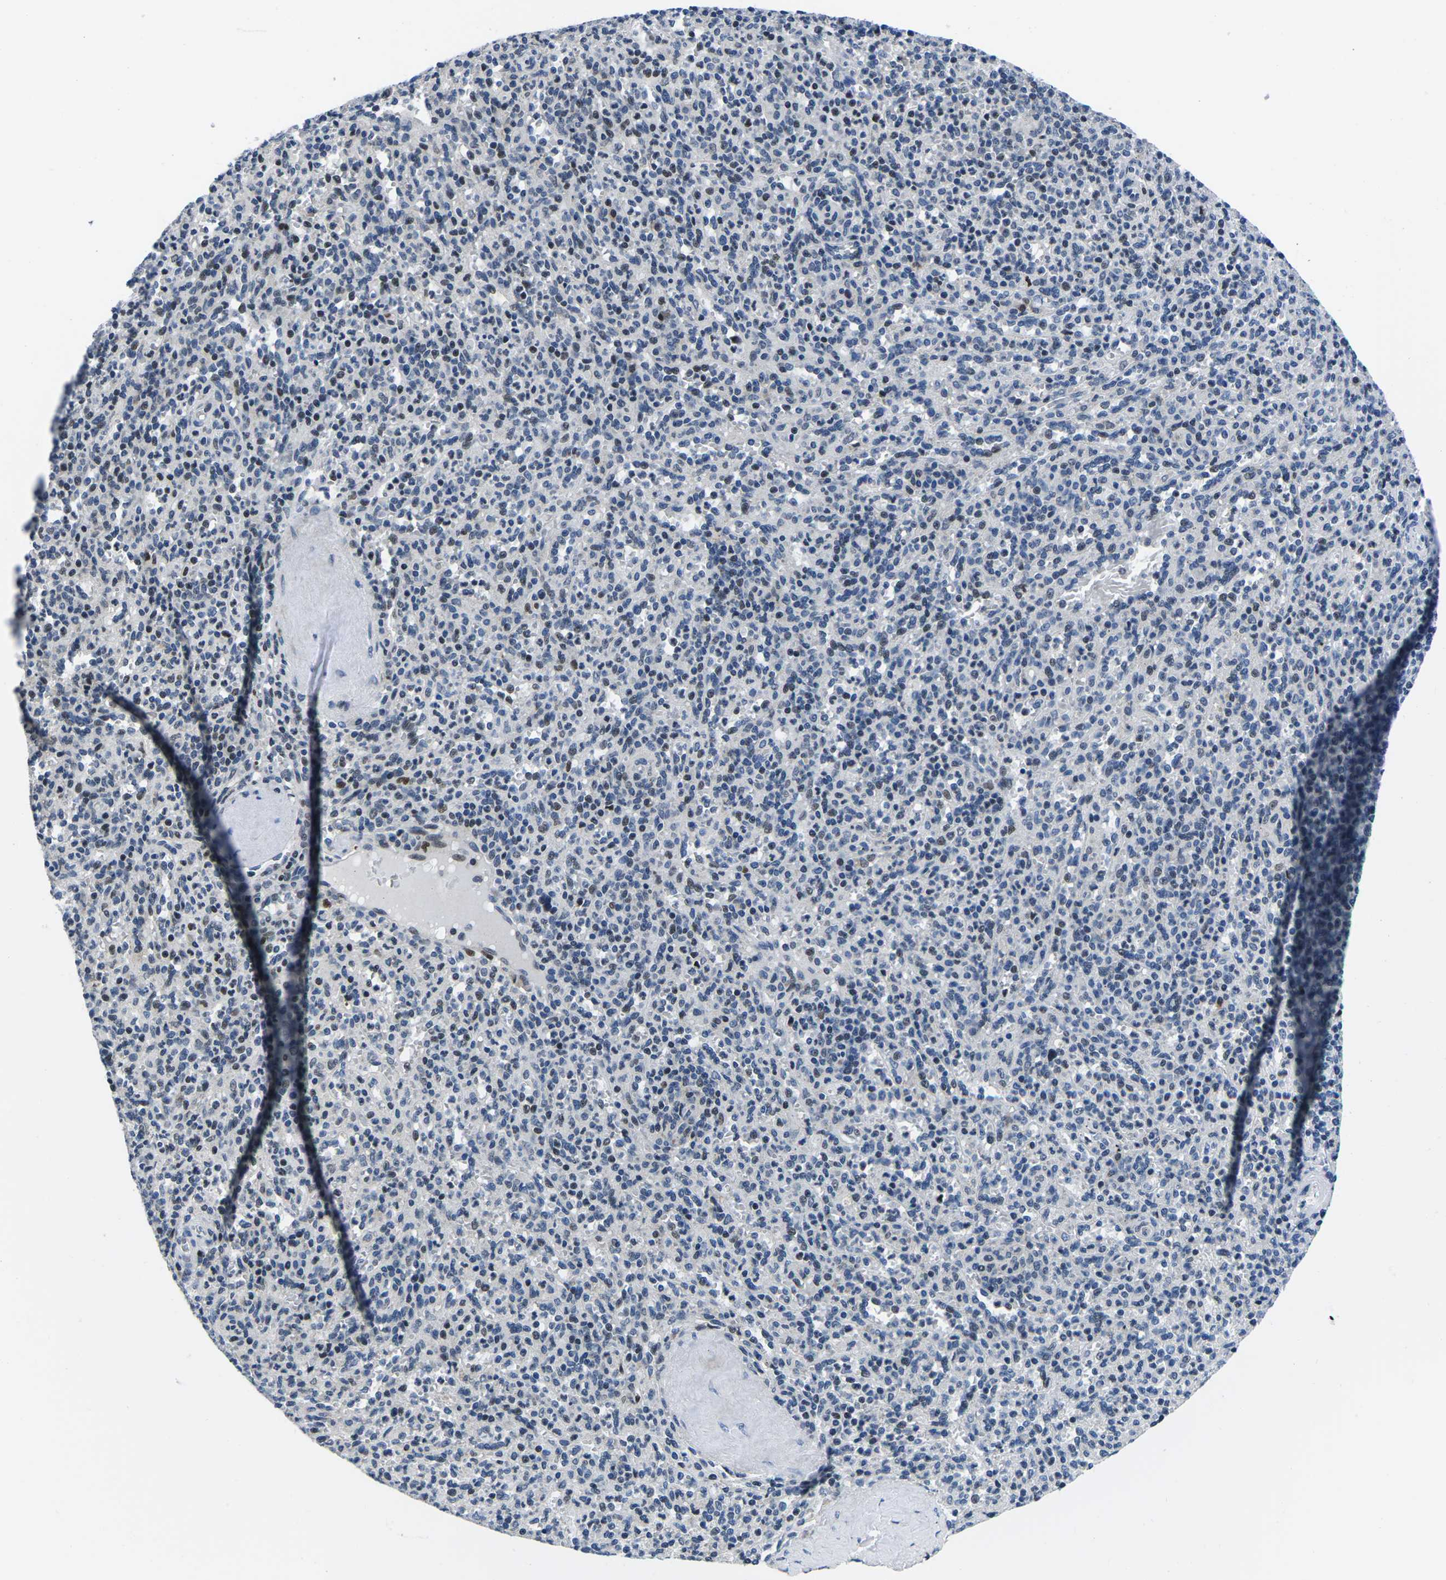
{"staining": {"intensity": "moderate", "quantity": "<25%", "location": "nuclear"}, "tissue": "spleen", "cell_type": "Cells in red pulp", "image_type": "normal", "snomed": [{"axis": "morphology", "description": "Normal tissue, NOS"}, {"axis": "topography", "description": "Spleen"}], "caption": "Cells in red pulp exhibit low levels of moderate nuclear positivity in about <25% of cells in unremarkable human spleen. Nuclei are stained in blue.", "gene": "CDC73", "patient": {"sex": "male", "age": 36}}